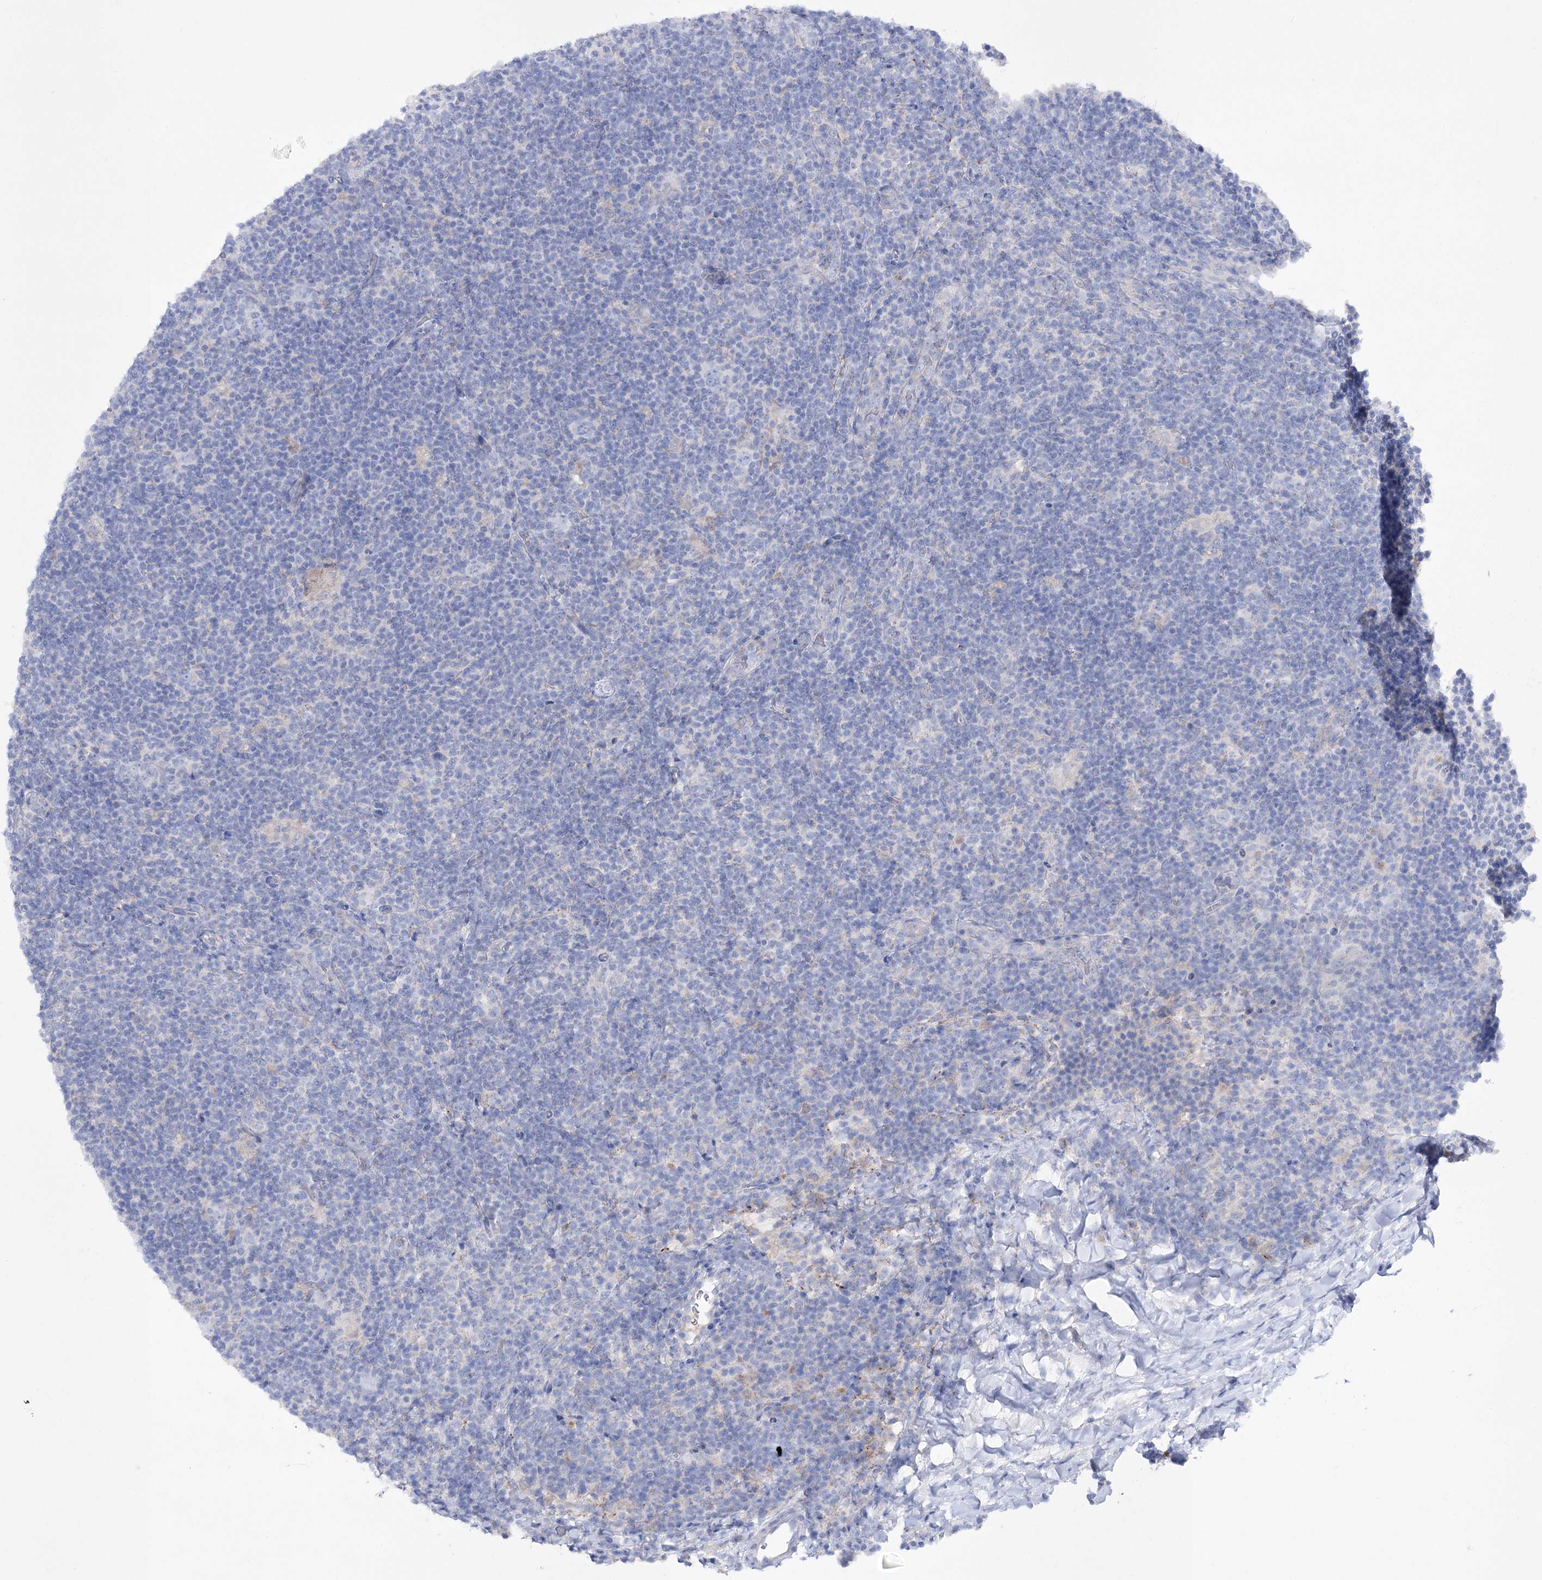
{"staining": {"intensity": "negative", "quantity": "none", "location": "none"}, "tissue": "lymphoma", "cell_type": "Tumor cells", "image_type": "cancer", "snomed": [{"axis": "morphology", "description": "Hodgkin's disease, NOS"}, {"axis": "topography", "description": "Lymph node"}], "caption": "Lymphoma was stained to show a protein in brown. There is no significant positivity in tumor cells.", "gene": "NAGLU", "patient": {"sex": "female", "age": 57}}